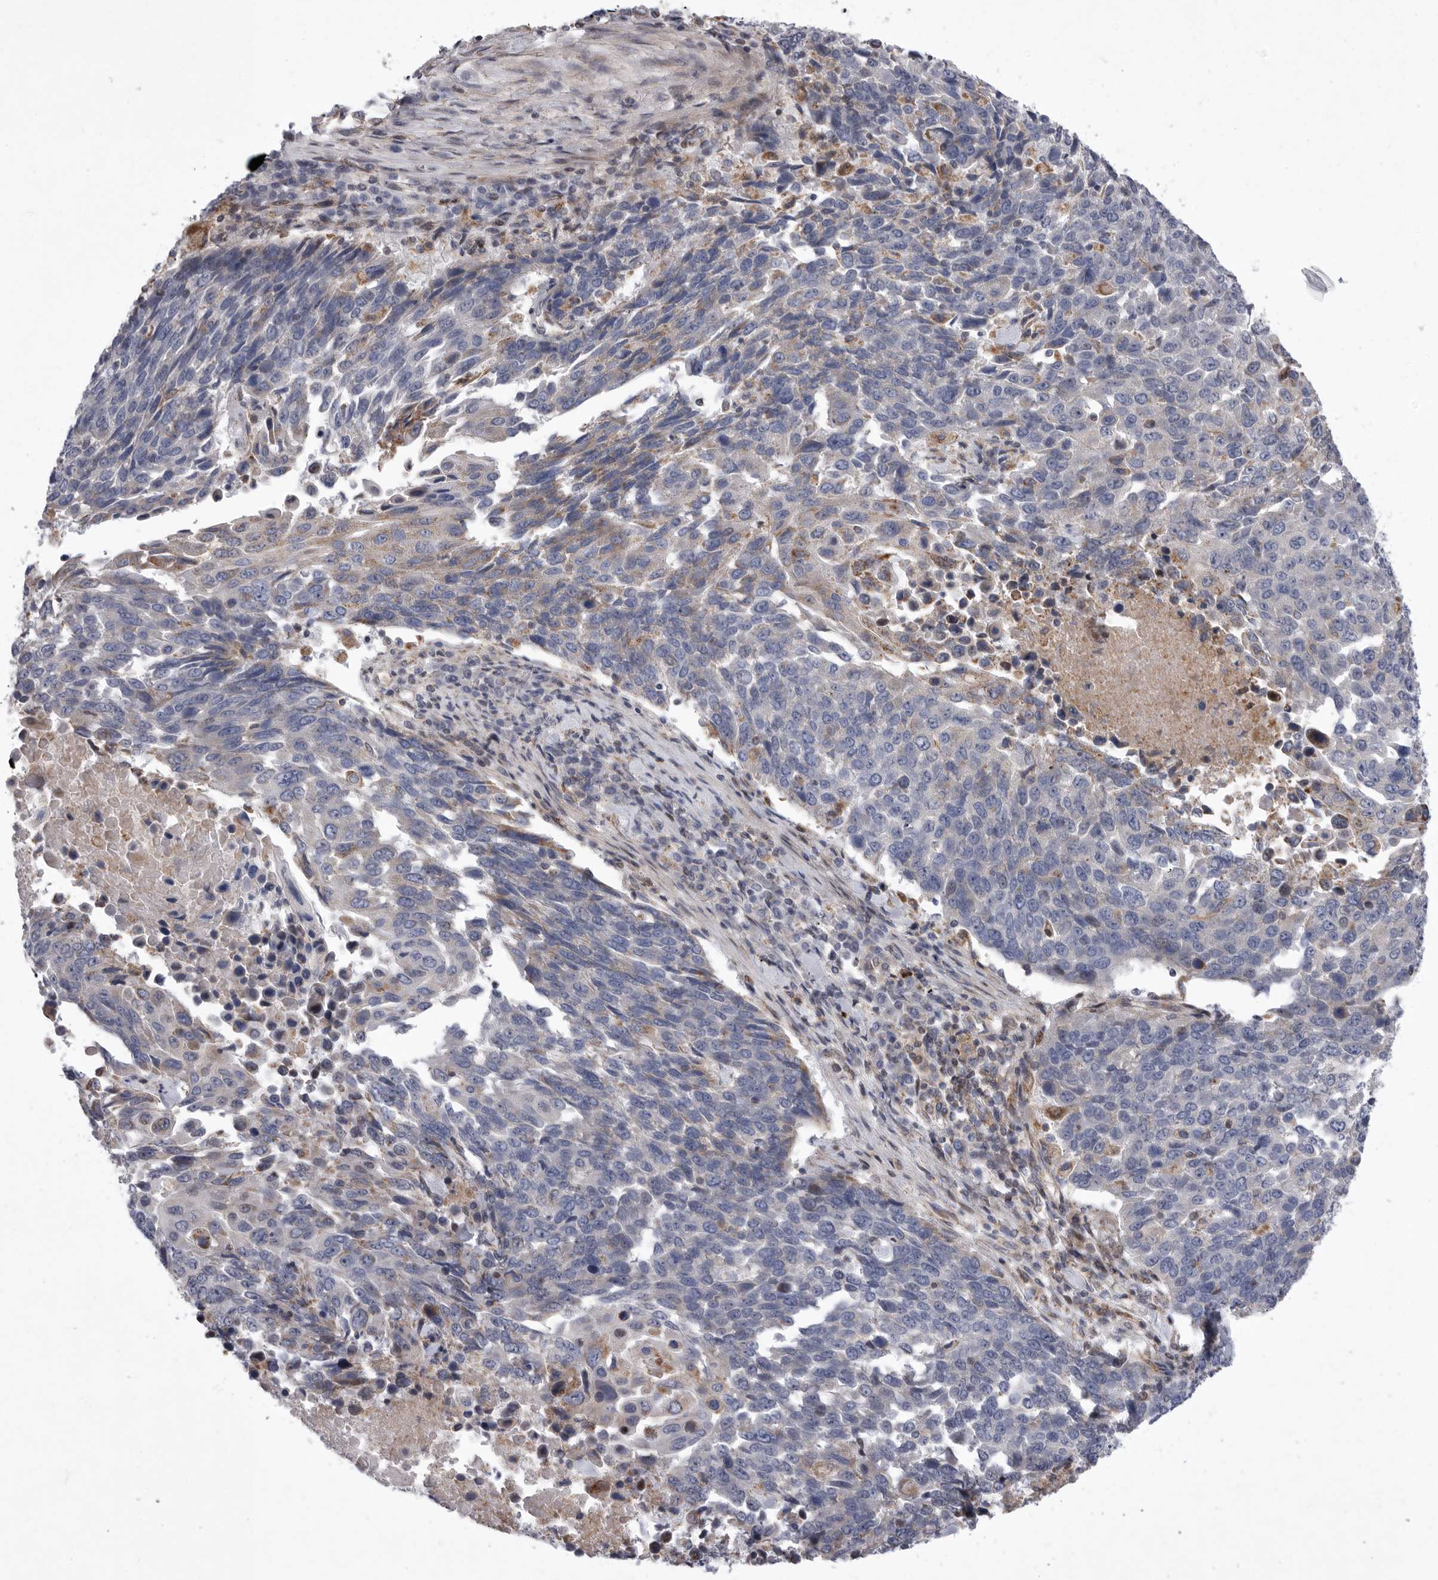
{"staining": {"intensity": "negative", "quantity": "none", "location": "none"}, "tissue": "lung cancer", "cell_type": "Tumor cells", "image_type": "cancer", "snomed": [{"axis": "morphology", "description": "Squamous cell carcinoma, NOS"}, {"axis": "topography", "description": "Lung"}], "caption": "DAB (3,3'-diaminobenzidine) immunohistochemical staining of human lung cancer (squamous cell carcinoma) demonstrates no significant staining in tumor cells.", "gene": "MPZL1", "patient": {"sex": "male", "age": 66}}